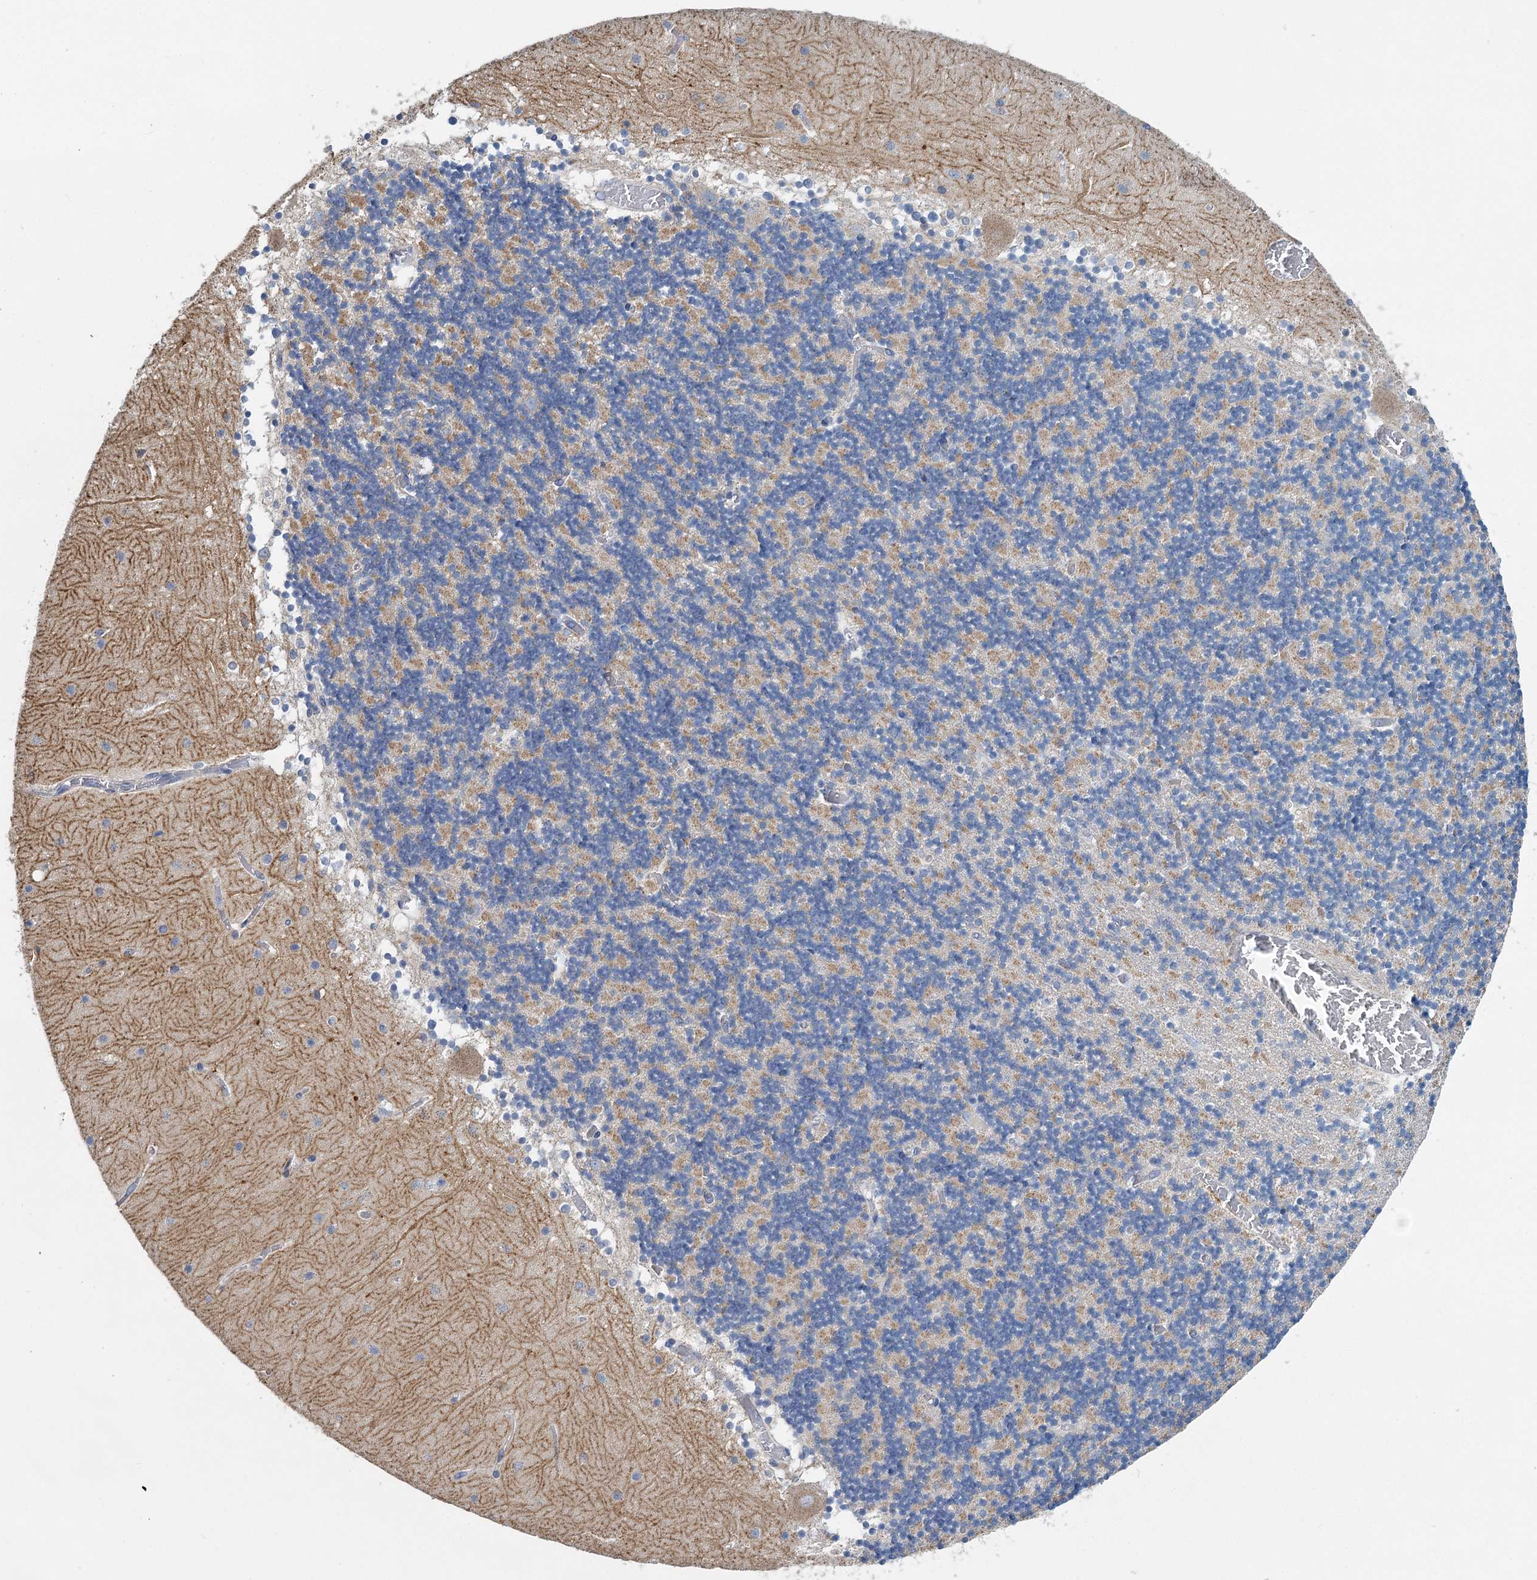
{"staining": {"intensity": "moderate", "quantity": "25%-75%", "location": "cytoplasmic/membranous"}, "tissue": "cerebellum", "cell_type": "Cells in granular layer", "image_type": "normal", "snomed": [{"axis": "morphology", "description": "Normal tissue, NOS"}, {"axis": "topography", "description": "Cerebellum"}], "caption": "This image demonstrates unremarkable cerebellum stained with immunohistochemistry to label a protein in brown. The cytoplasmic/membranous of cells in granular layer show moderate positivity for the protein. Nuclei are counter-stained blue.", "gene": "ANKRD16", "patient": {"sex": "female", "age": 28}}